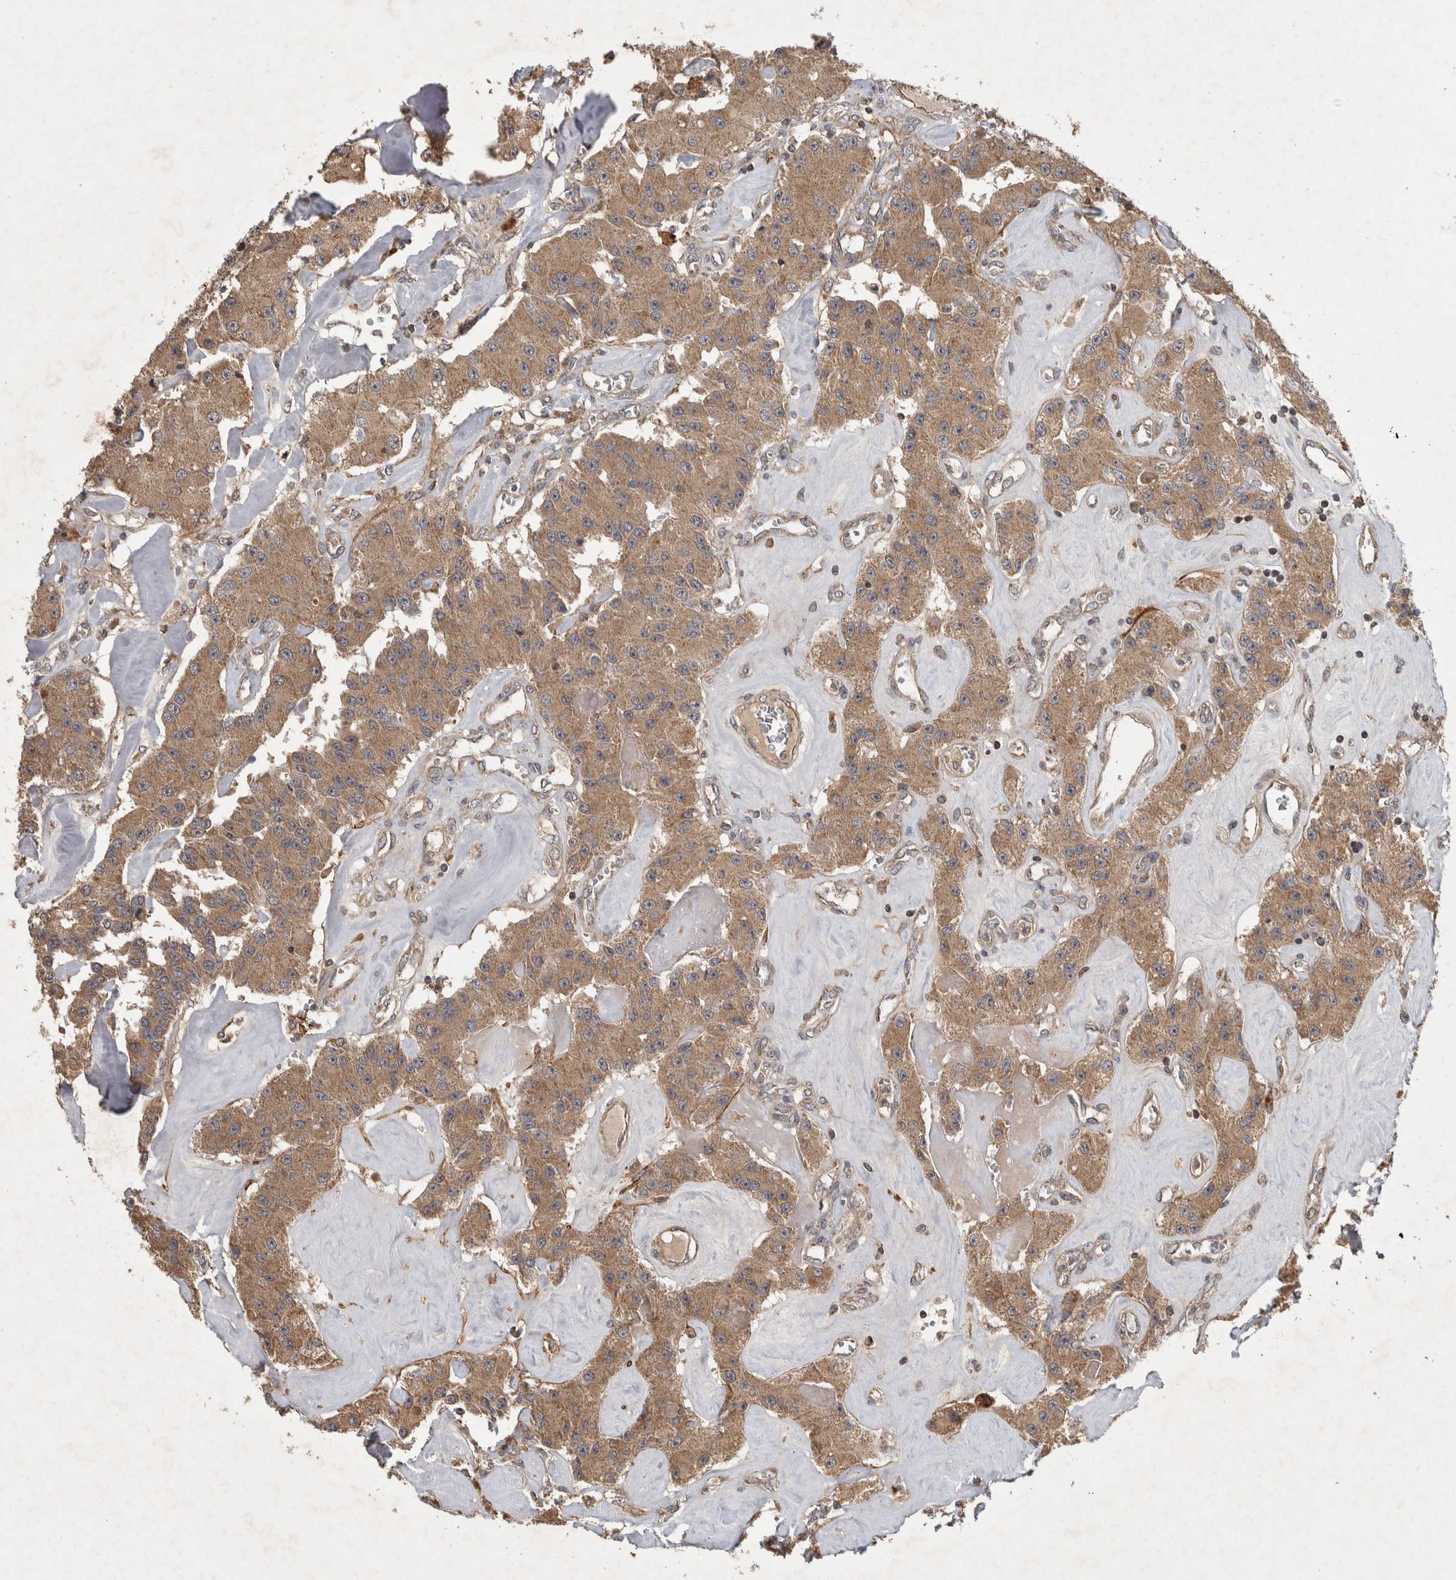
{"staining": {"intensity": "moderate", "quantity": ">75%", "location": "cytoplasmic/membranous"}, "tissue": "carcinoid", "cell_type": "Tumor cells", "image_type": "cancer", "snomed": [{"axis": "morphology", "description": "Carcinoid, malignant, NOS"}, {"axis": "topography", "description": "Pancreas"}], "caption": "IHC of human carcinoid displays medium levels of moderate cytoplasmic/membranous expression in about >75% of tumor cells.", "gene": "TRMT61B", "patient": {"sex": "male", "age": 41}}